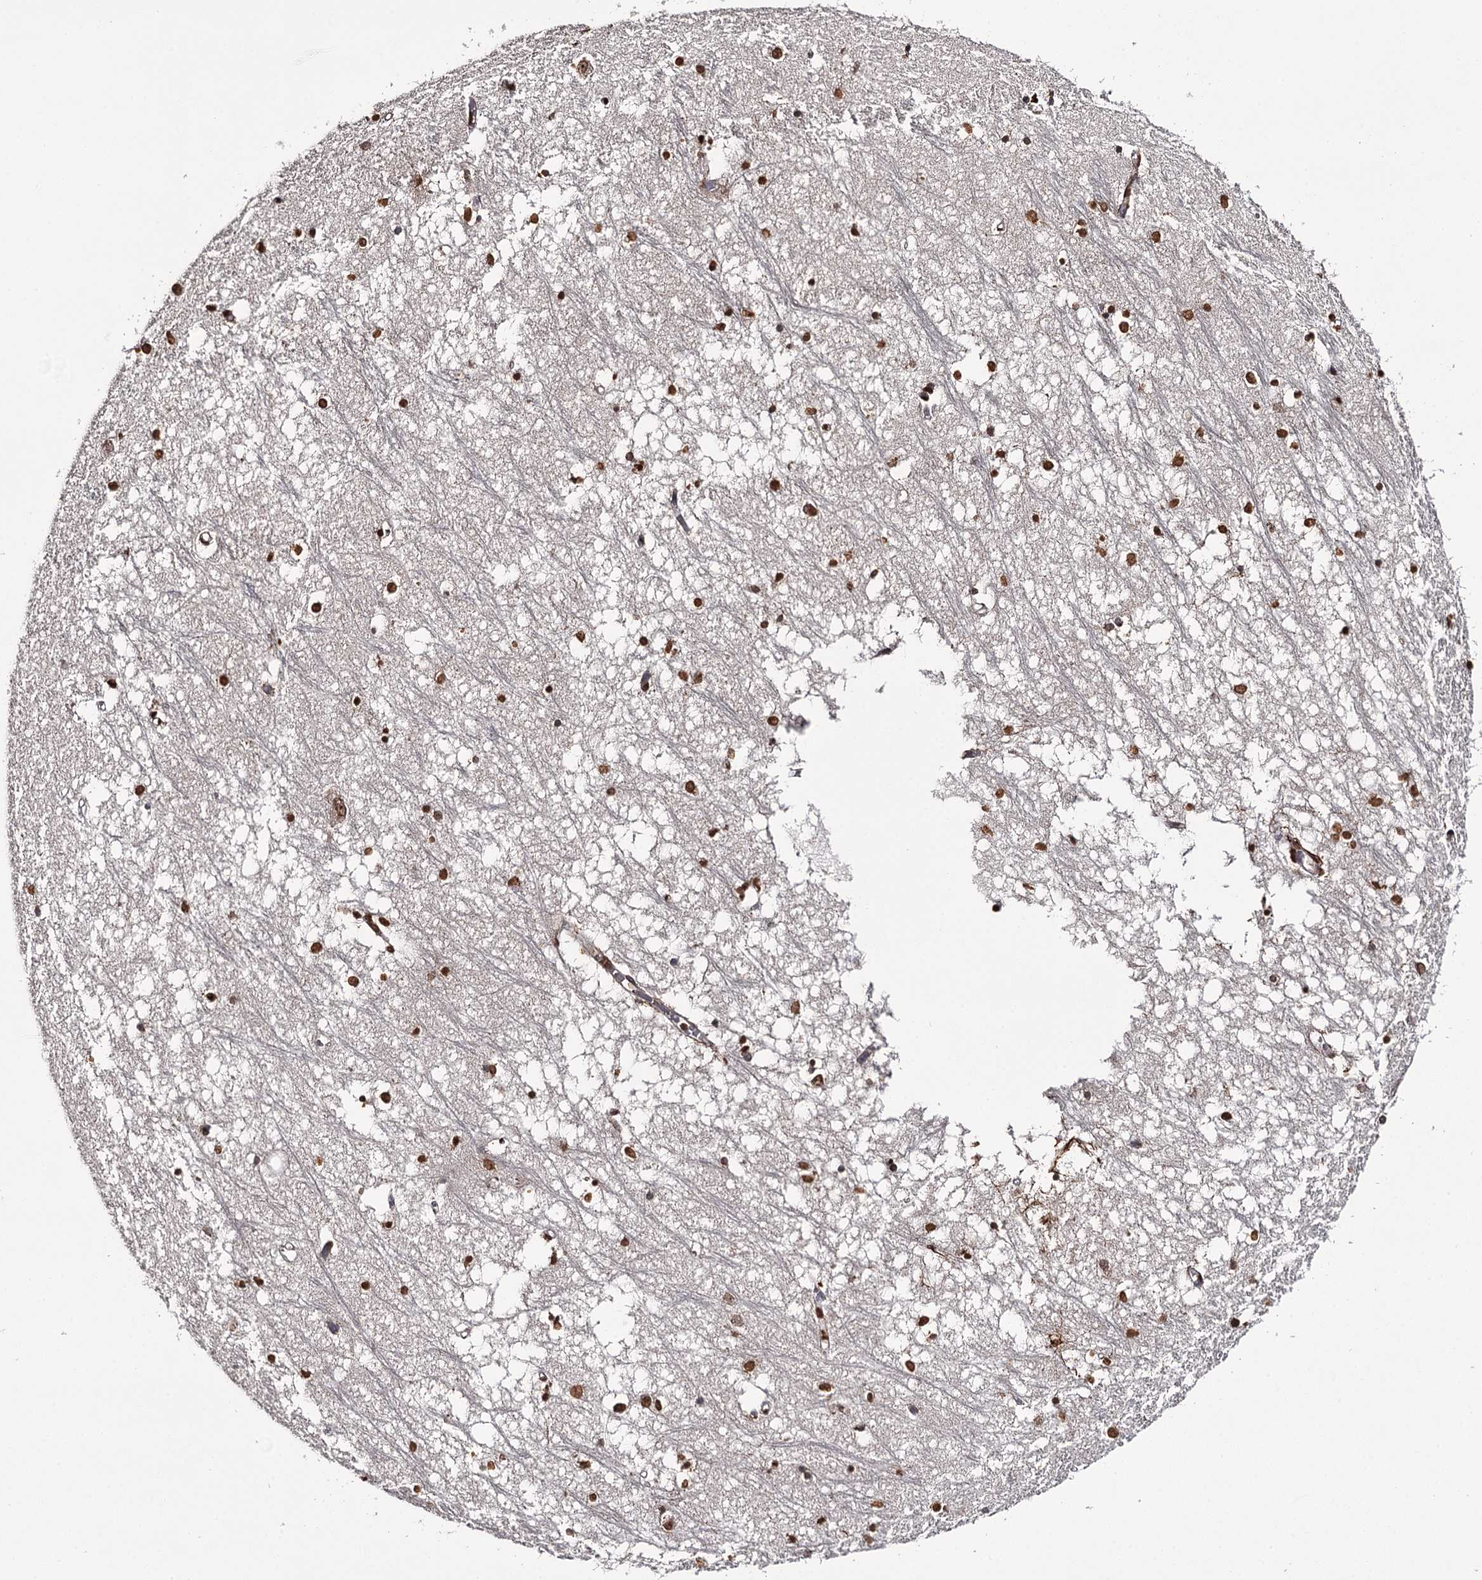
{"staining": {"intensity": "strong", "quantity": ">75%", "location": "nuclear"}, "tissue": "hippocampus", "cell_type": "Glial cells", "image_type": "normal", "snomed": [{"axis": "morphology", "description": "Normal tissue, NOS"}, {"axis": "topography", "description": "Hippocampus"}], "caption": "Protein analysis of benign hippocampus exhibits strong nuclear expression in about >75% of glial cells.", "gene": "THYN1", "patient": {"sex": "male", "age": 70}}